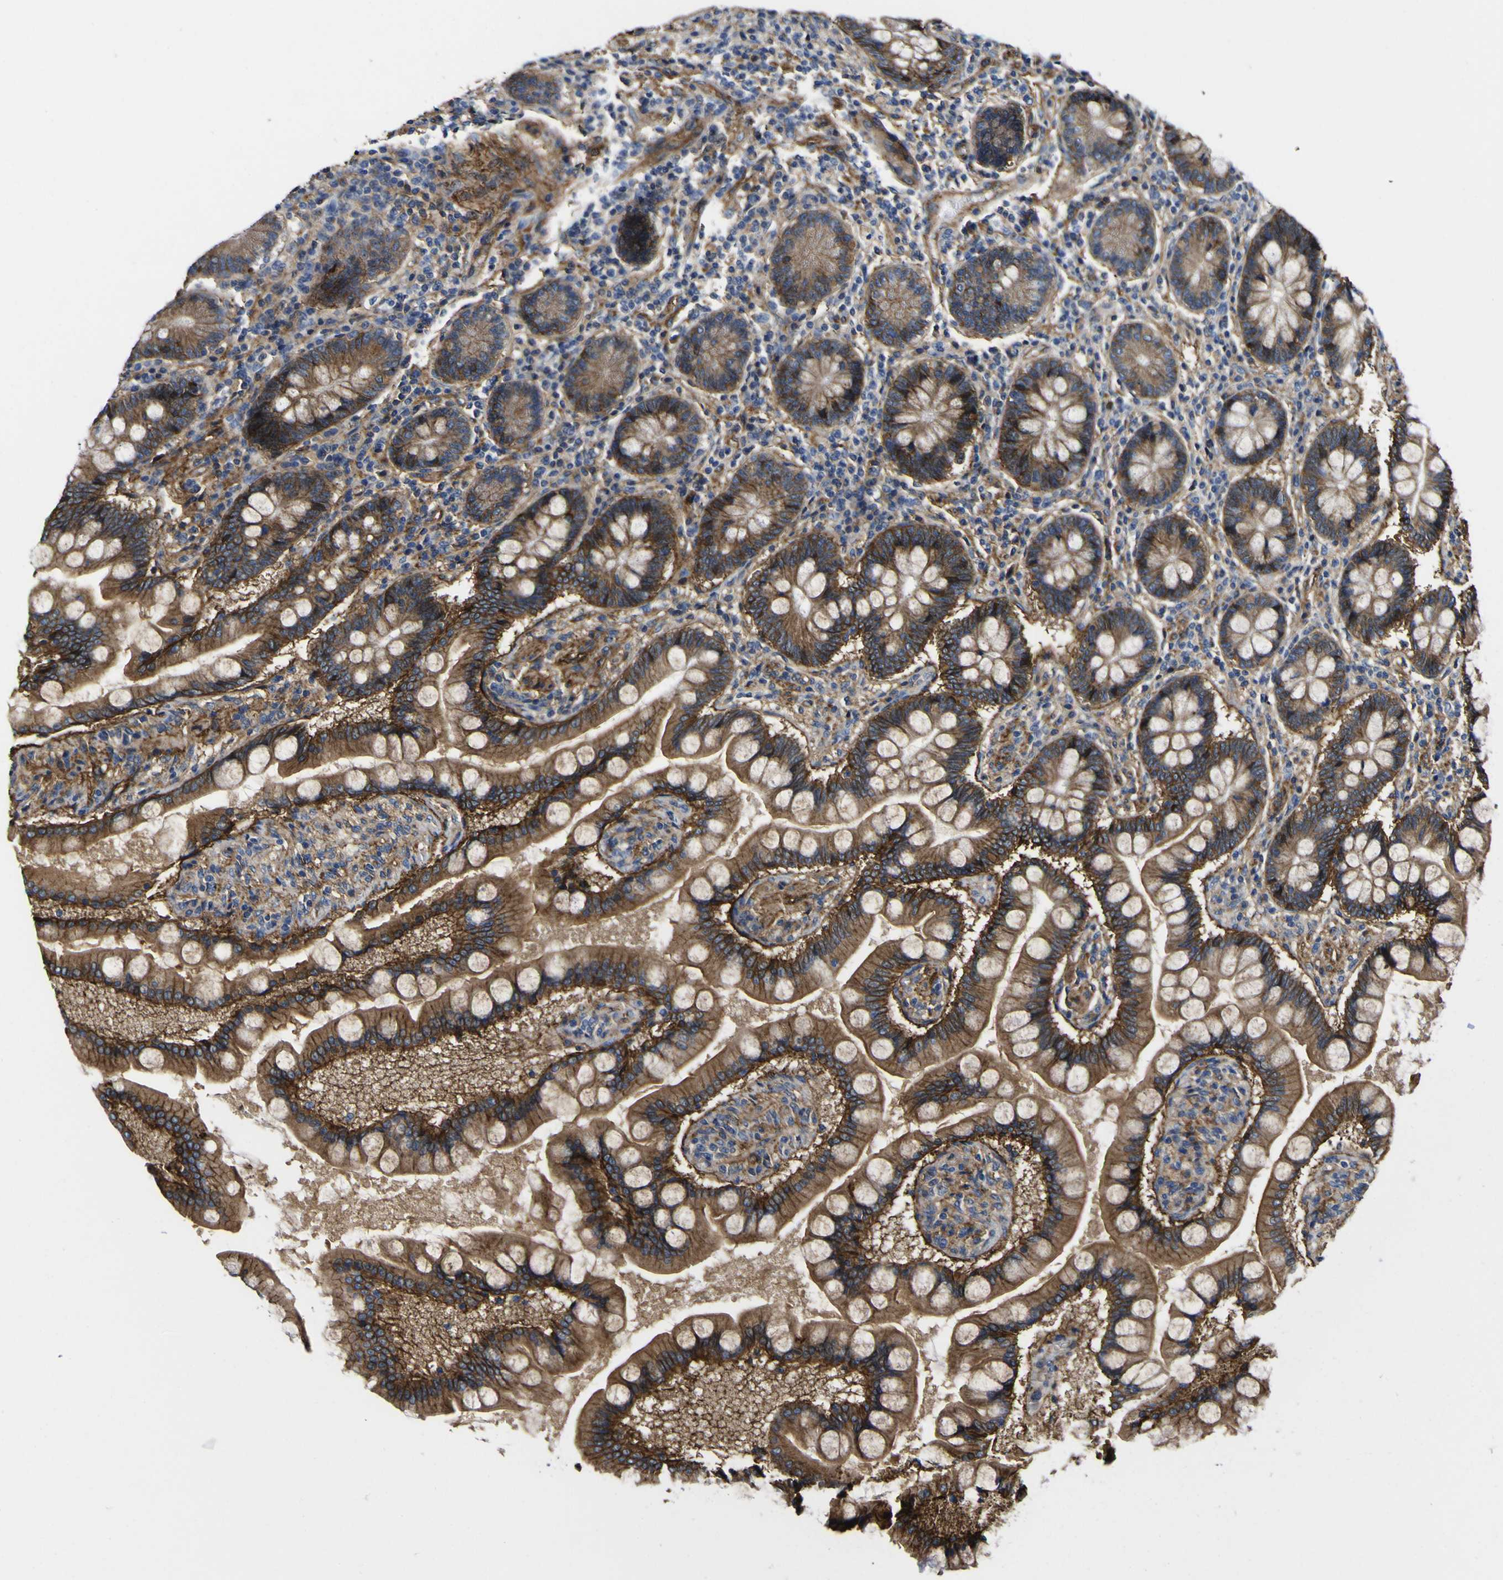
{"staining": {"intensity": "moderate", "quantity": ">75%", "location": "cytoplasmic/membranous"}, "tissue": "small intestine", "cell_type": "Glandular cells", "image_type": "normal", "snomed": [{"axis": "morphology", "description": "Normal tissue, NOS"}, {"axis": "topography", "description": "Small intestine"}], "caption": "A medium amount of moderate cytoplasmic/membranous staining is seen in approximately >75% of glandular cells in normal small intestine. (Brightfield microscopy of DAB IHC at high magnification).", "gene": "CD151", "patient": {"sex": "male", "age": 41}}